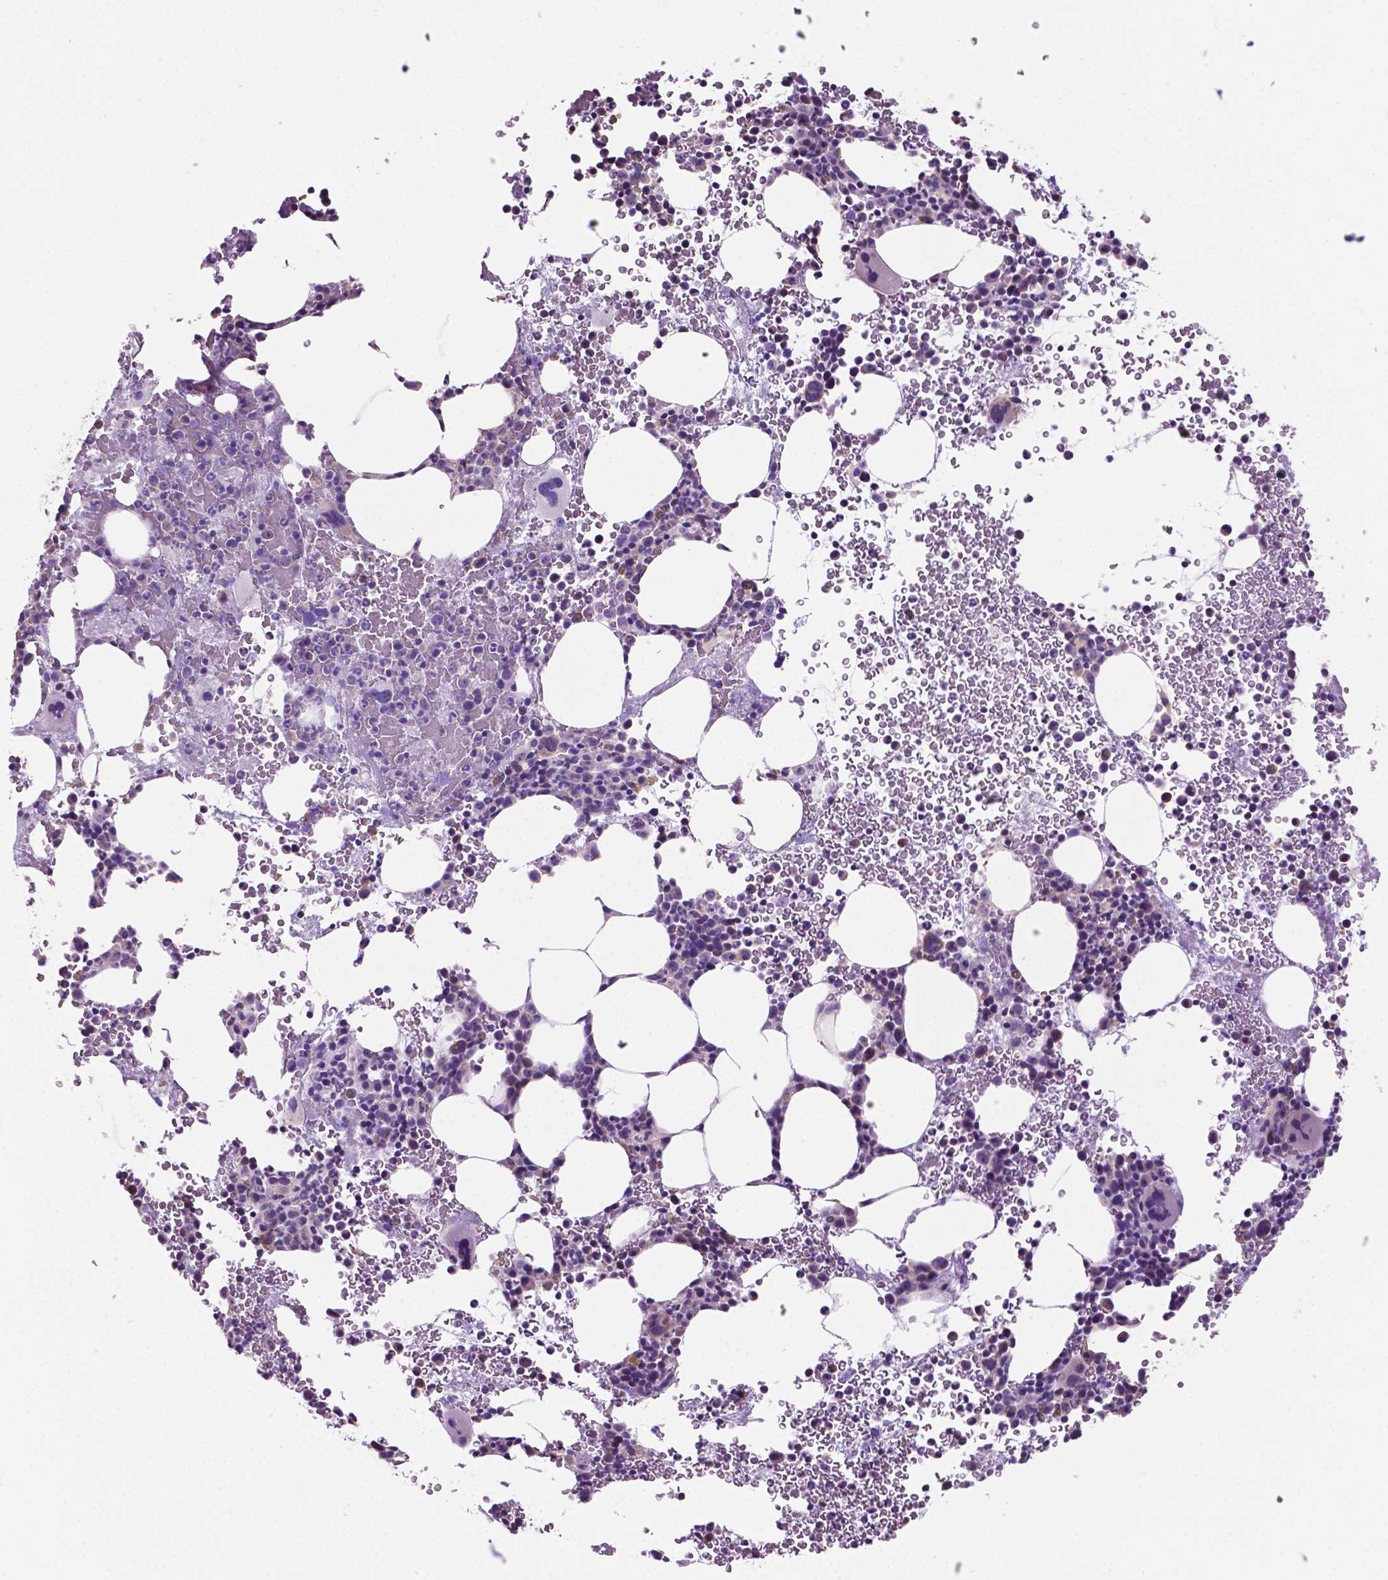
{"staining": {"intensity": "weak", "quantity": "<25%", "location": "nuclear"}, "tissue": "bone marrow", "cell_type": "Hematopoietic cells", "image_type": "normal", "snomed": [{"axis": "morphology", "description": "Normal tissue, NOS"}, {"axis": "topography", "description": "Bone marrow"}], "caption": "Immunohistochemistry (IHC) of normal human bone marrow reveals no positivity in hematopoietic cells.", "gene": "SPDYA", "patient": {"sex": "female", "age": 56}}